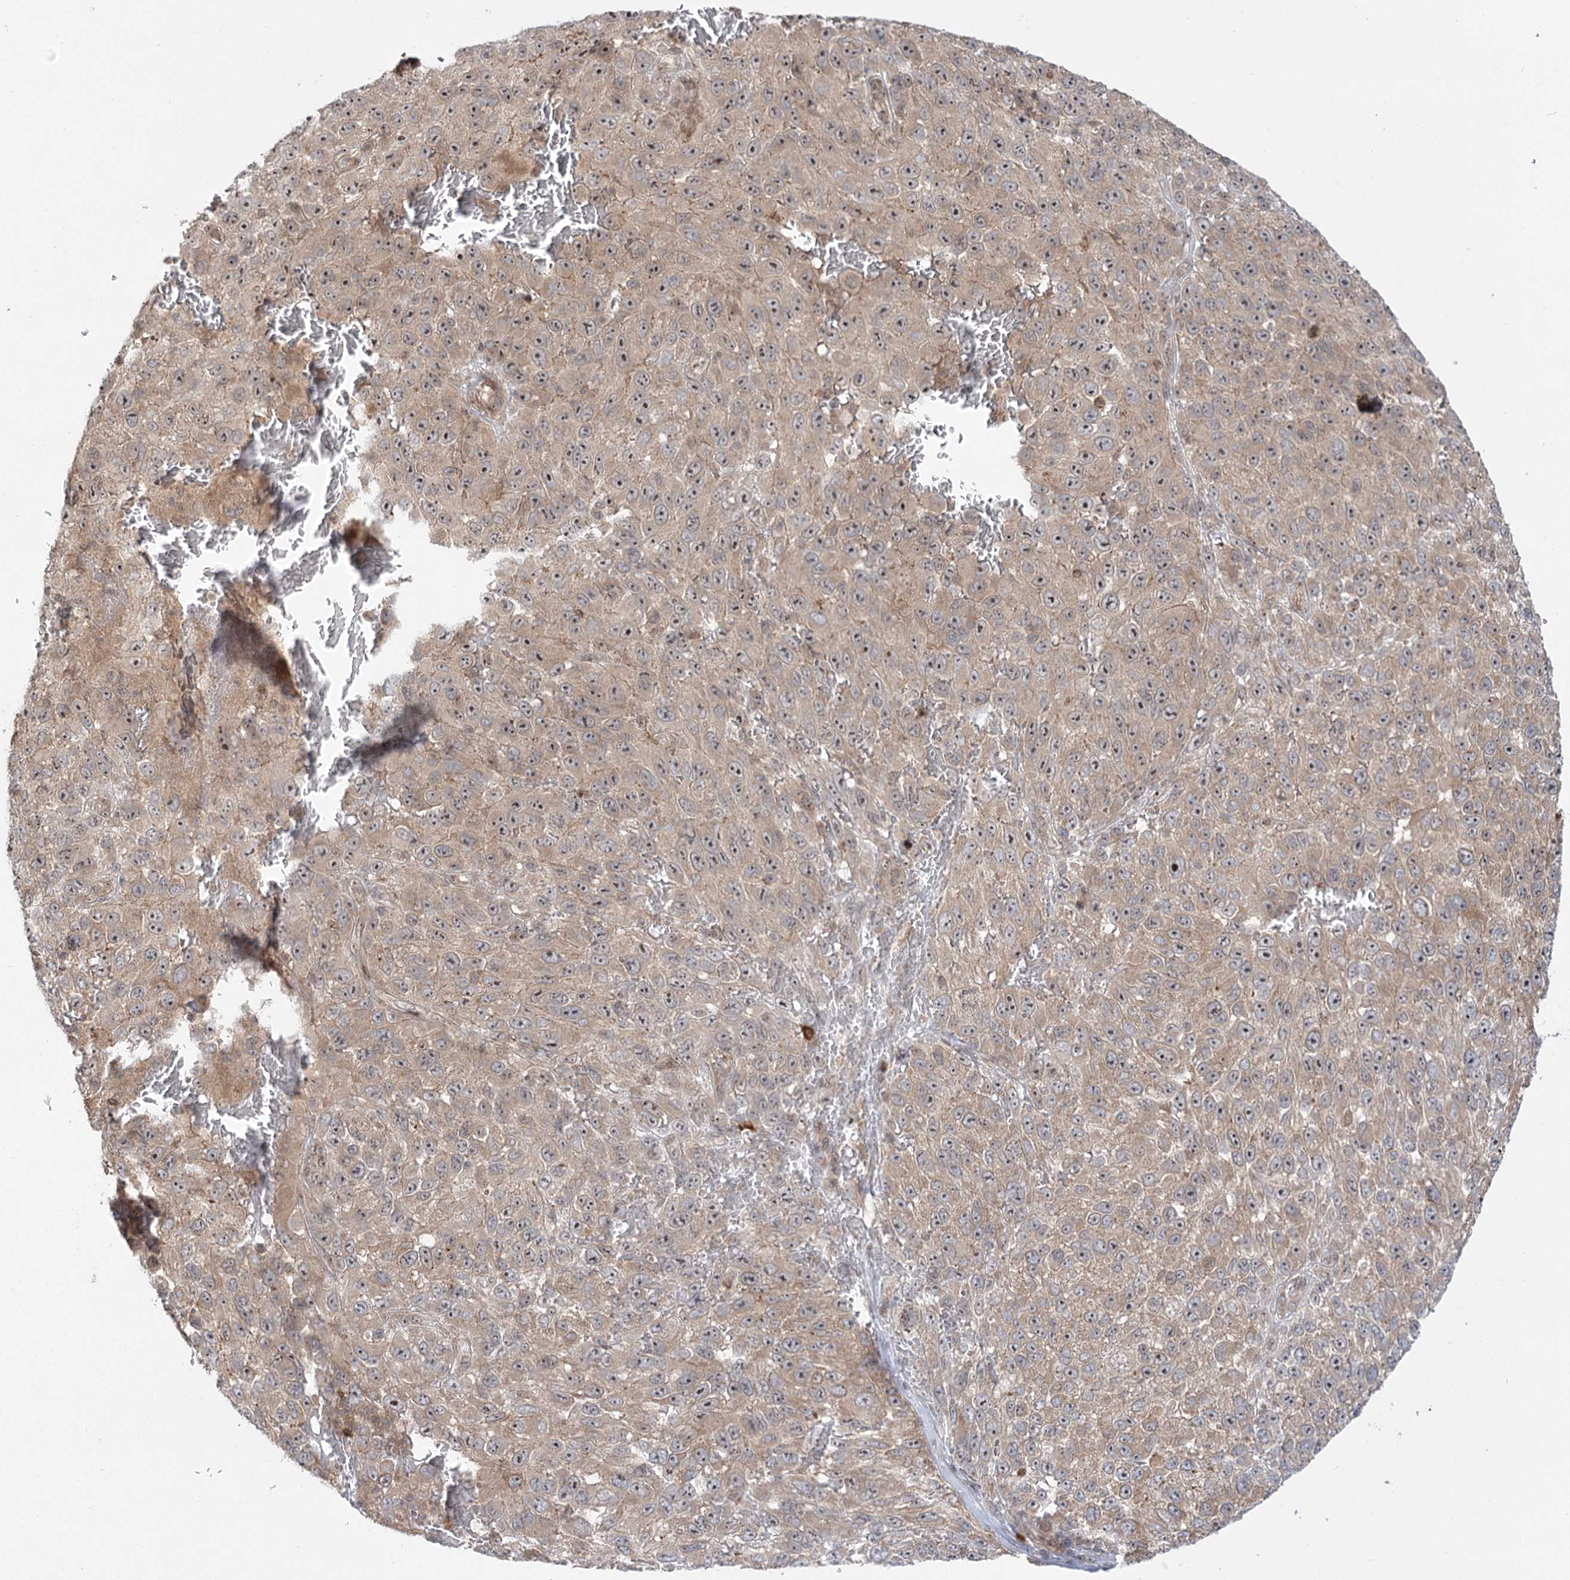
{"staining": {"intensity": "moderate", "quantity": ">75%", "location": "nuclear"}, "tissue": "melanoma", "cell_type": "Tumor cells", "image_type": "cancer", "snomed": [{"axis": "morphology", "description": "Malignant melanoma, NOS"}, {"axis": "topography", "description": "Skin"}], "caption": "The immunohistochemical stain labels moderate nuclear staining in tumor cells of melanoma tissue. (DAB (3,3'-diaminobenzidine) IHC, brown staining for protein, blue staining for nuclei).", "gene": "SYTL1", "patient": {"sex": "female", "age": 96}}